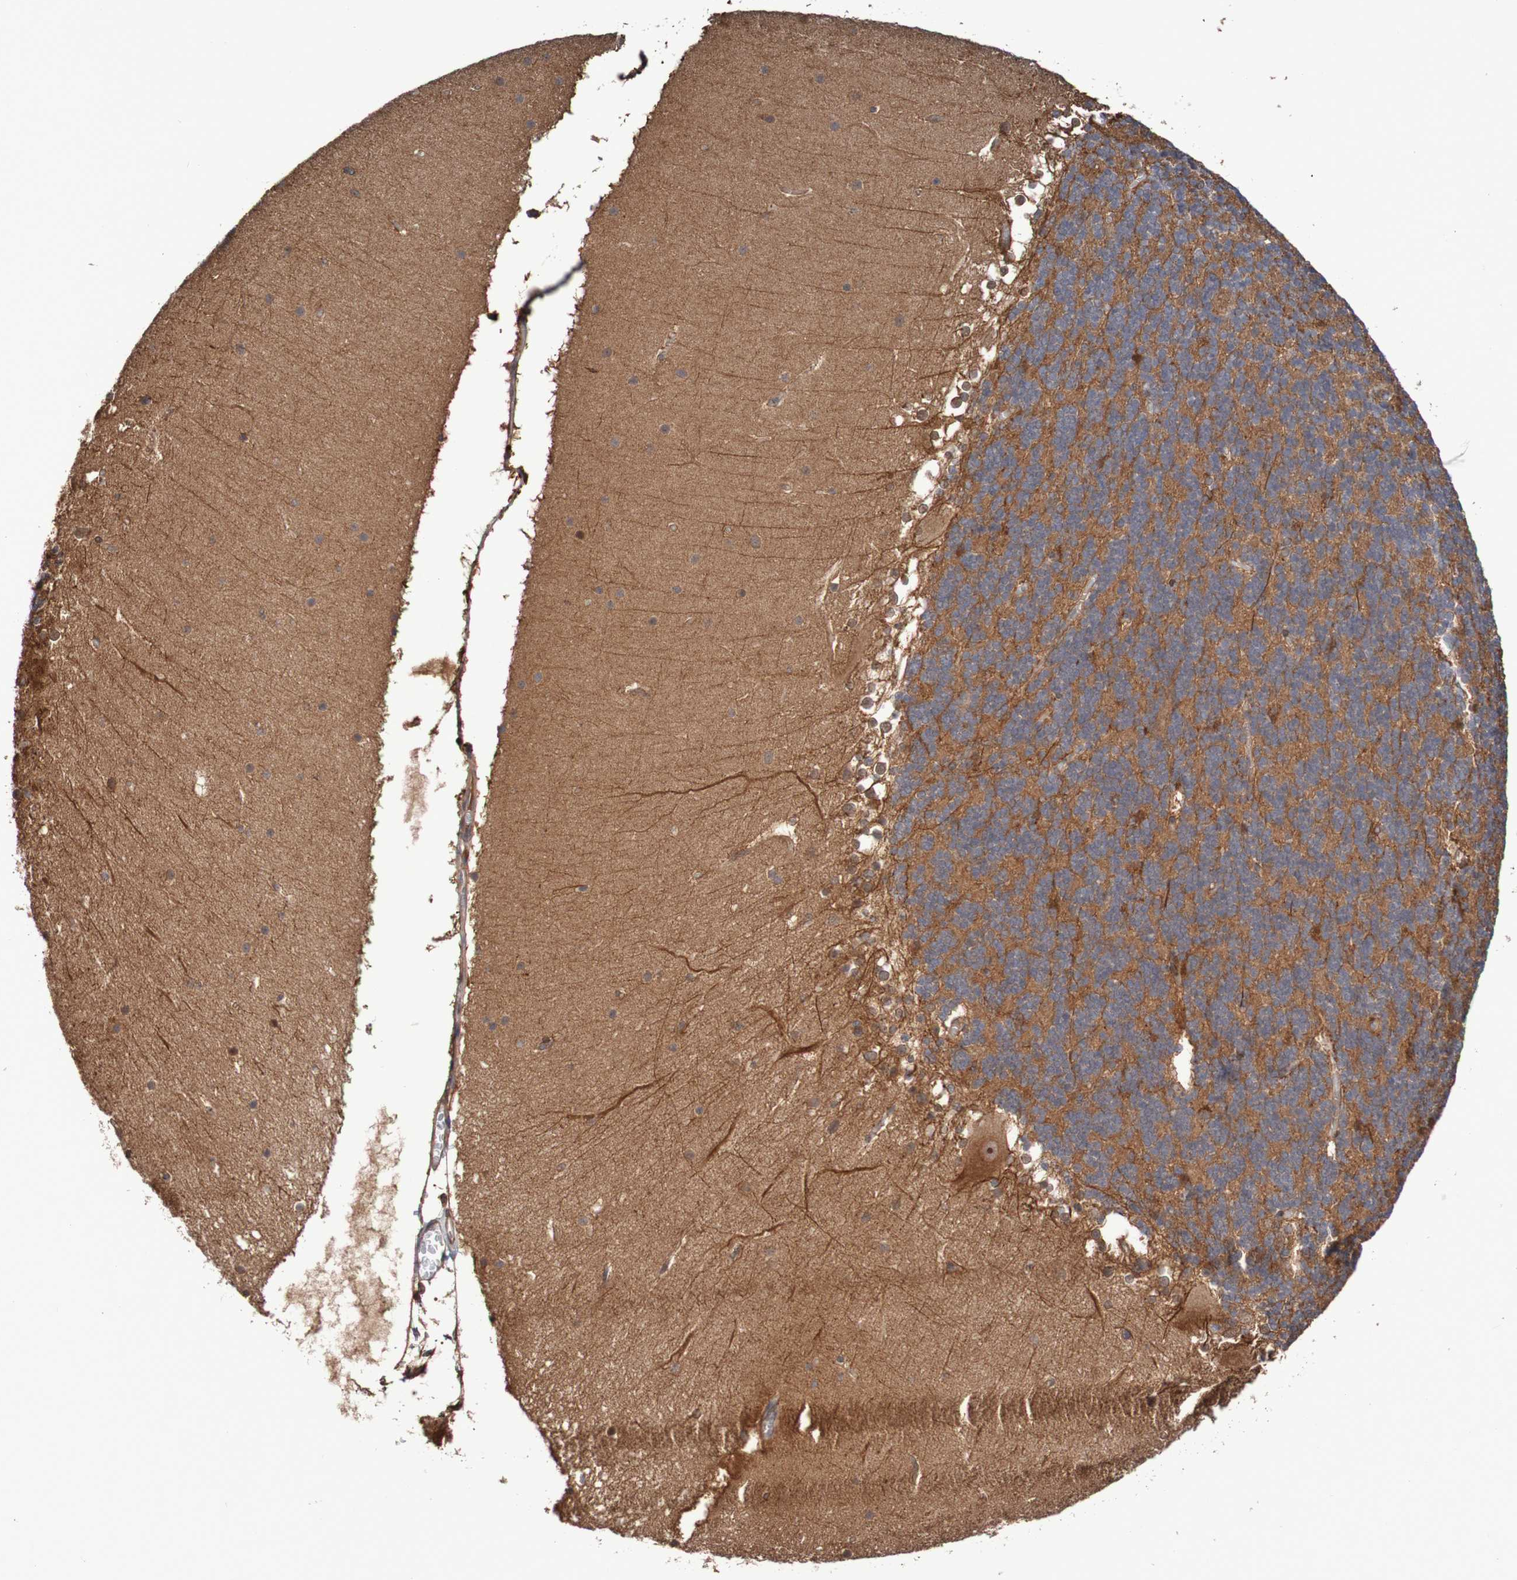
{"staining": {"intensity": "negative", "quantity": "none", "location": "none"}, "tissue": "cerebellum", "cell_type": "Cells in granular layer", "image_type": "normal", "snomed": [{"axis": "morphology", "description": "Normal tissue, NOS"}, {"axis": "topography", "description": "Cerebellum"}], "caption": "Protein analysis of normal cerebellum demonstrates no significant staining in cells in granular layer.", "gene": "PHPT1", "patient": {"sex": "female", "age": 19}}